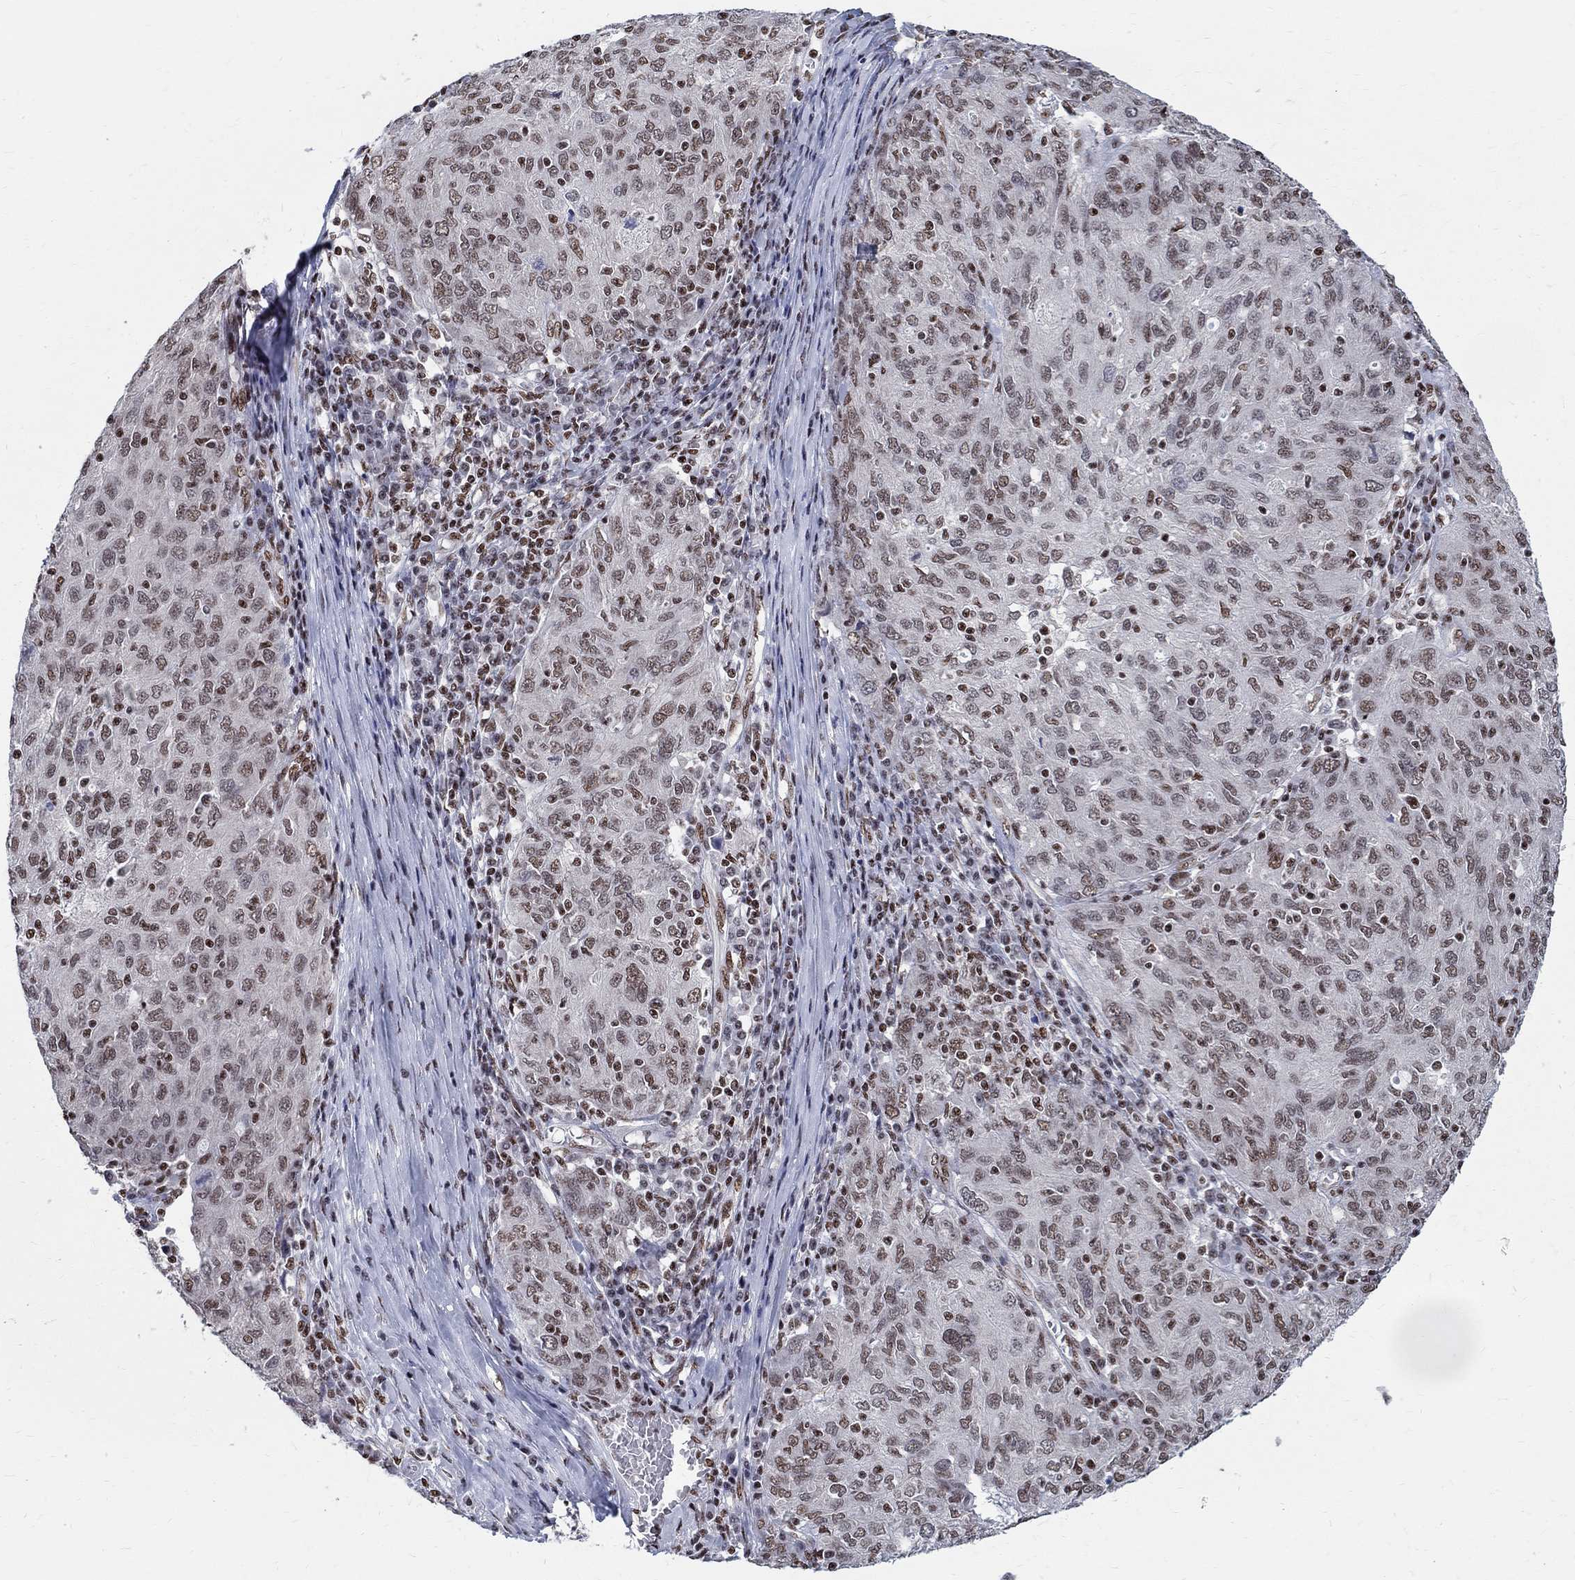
{"staining": {"intensity": "weak", "quantity": "25%-75%", "location": "nuclear"}, "tissue": "ovarian cancer", "cell_type": "Tumor cells", "image_type": "cancer", "snomed": [{"axis": "morphology", "description": "Carcinoma, endometroid"}, {"axis": "topography", "description": "Ovary"}], "caption": "Tumor cells exhibit low levels of weak nuclear staining in about 25%-75% of cells in endometroid carcinoma (ovarian).", "gene": "FBXO16", "patient": {"sex": "female", "age": 50}}